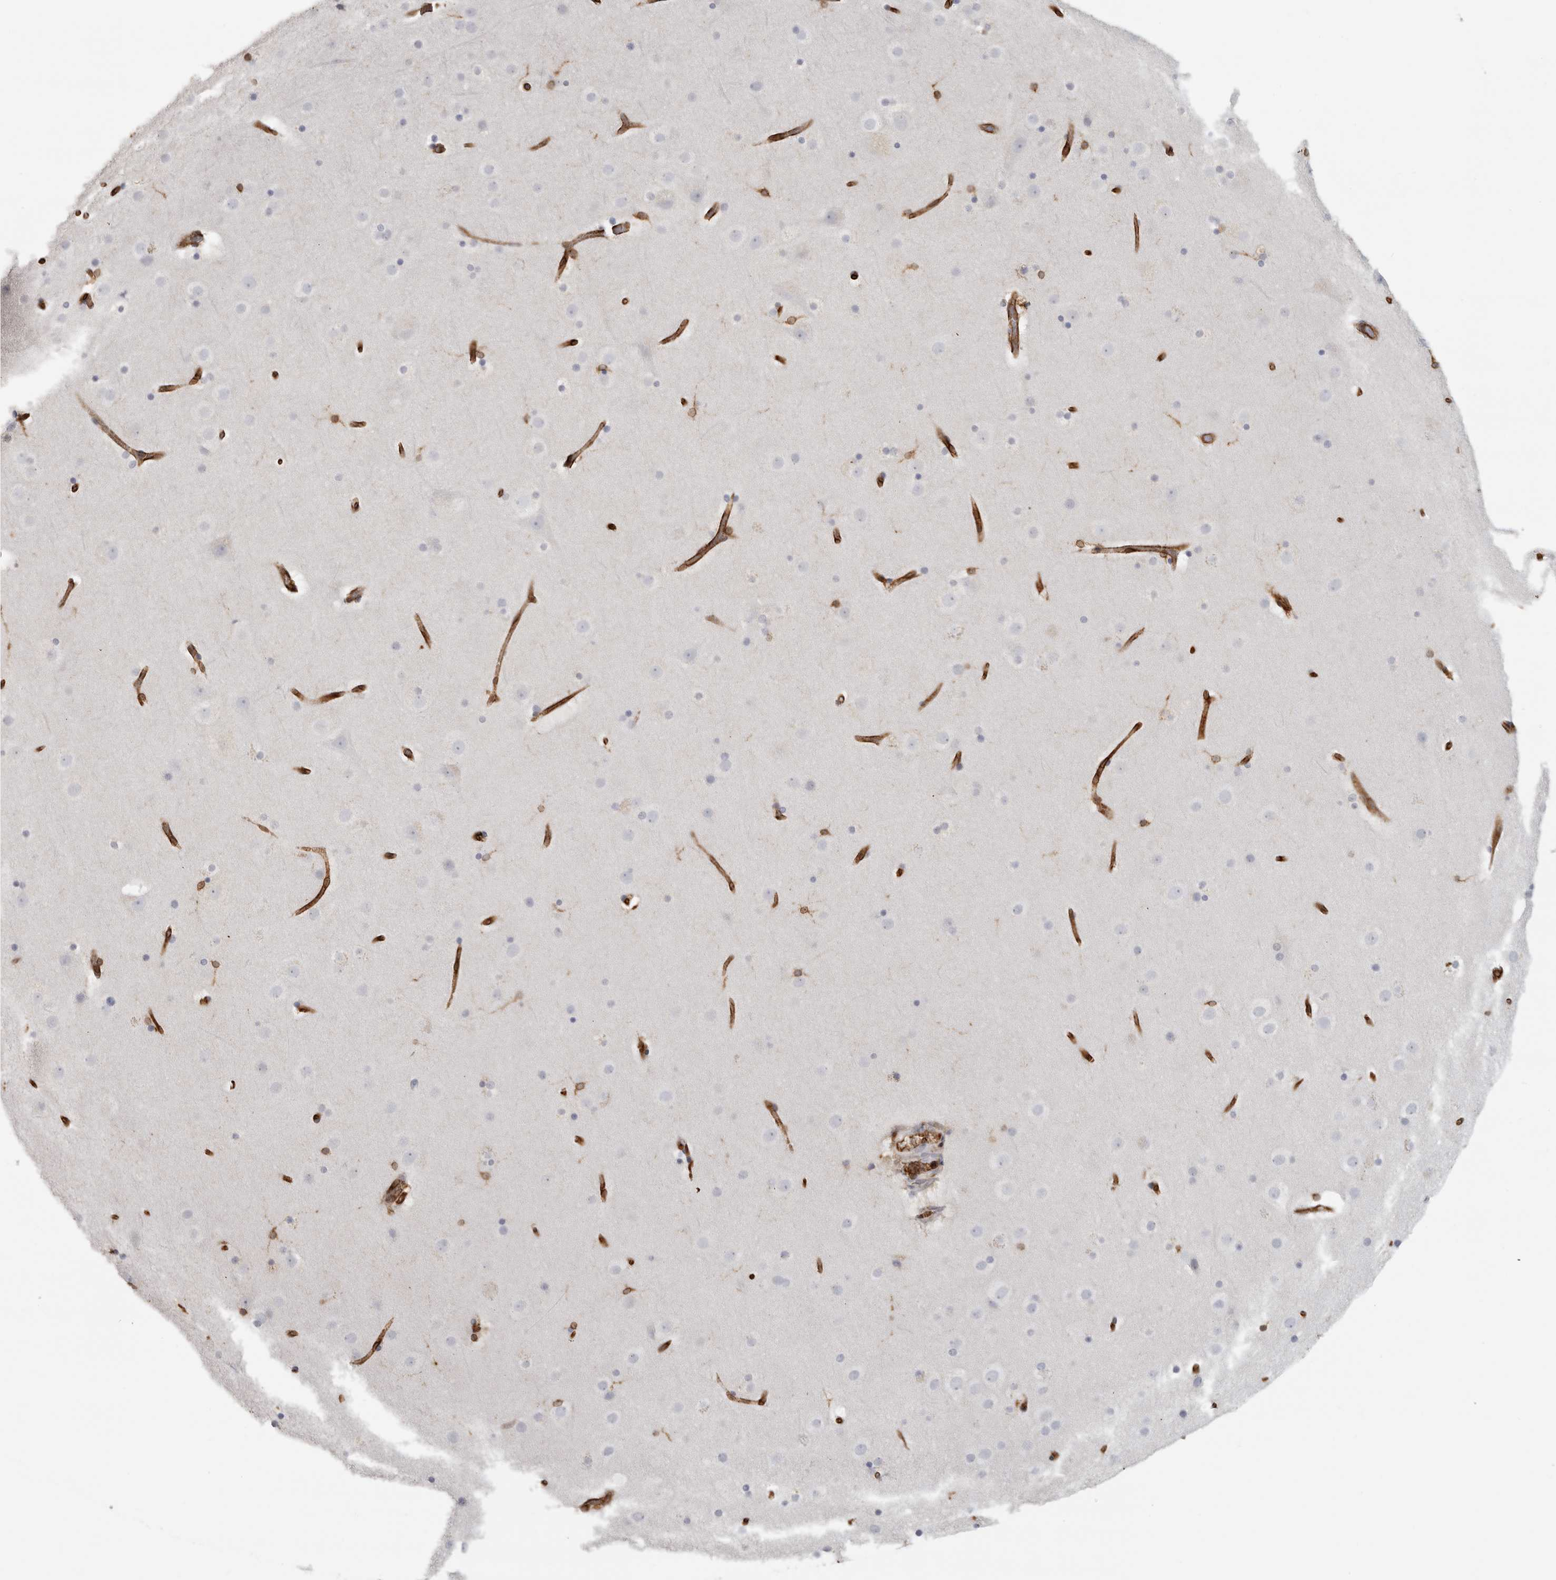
{"staining": {"intensity": "moderate", "quantity": ">75%", "location": "cytoplasmic/membranous"}, "tissue": "cerebral cortex", "cell_type": "Endothelial cells", "image_type": "normal", "snomed": [{"axis": "morphology", "description": "Normal tissue, NOS"}, {"axis": "topography", "description": "Cerebral cortex"}], "caption": "Protein expression by IHC shows moderate cytoplasmic/membranous staining in about >75% of endothelial cells in unremarkable cerebral cortex.", "gene": "HLA", "patient": {"sex": "male", "age": 57}}